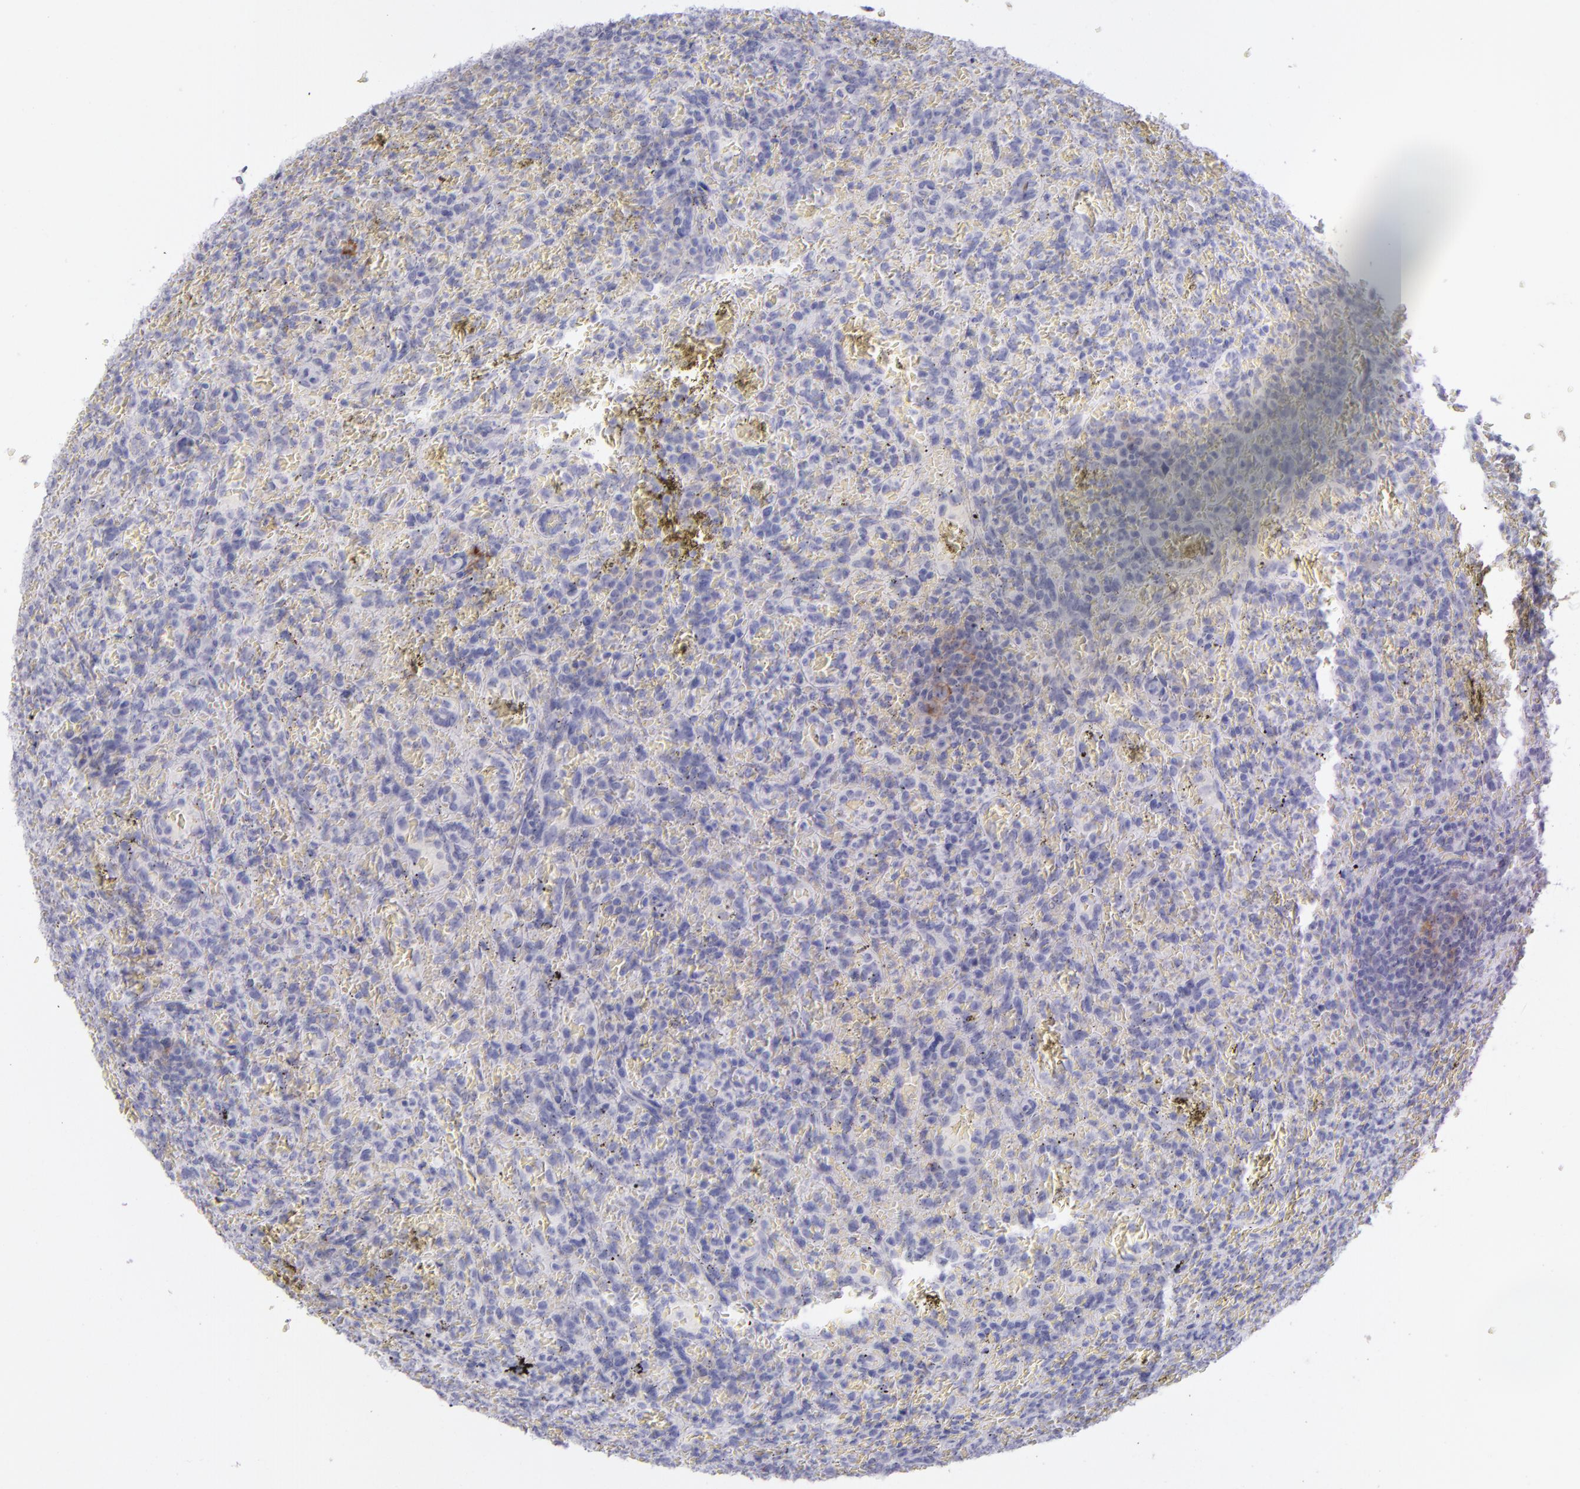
{"staining": {"intensity": "negative", "quantity": "none", "location": "none"}, "tissue": "lymphoma", "cell_type": "Tumor cells", "image_type": "cancer", "snomed": [{"axis": "morphology", "description": "Malignant lymphoma, non-Hodgkin's type, Low grade"}, {"axis": "topography", "description": "Spleen"}], "caption": "A histopathology image of low-grade malignant lymphoma, non-Hodgkin's type stained for a protein shows no brown staining in tumor cells.", "gene": "CD40", "patient": {"sex": "female", "age": 64}}